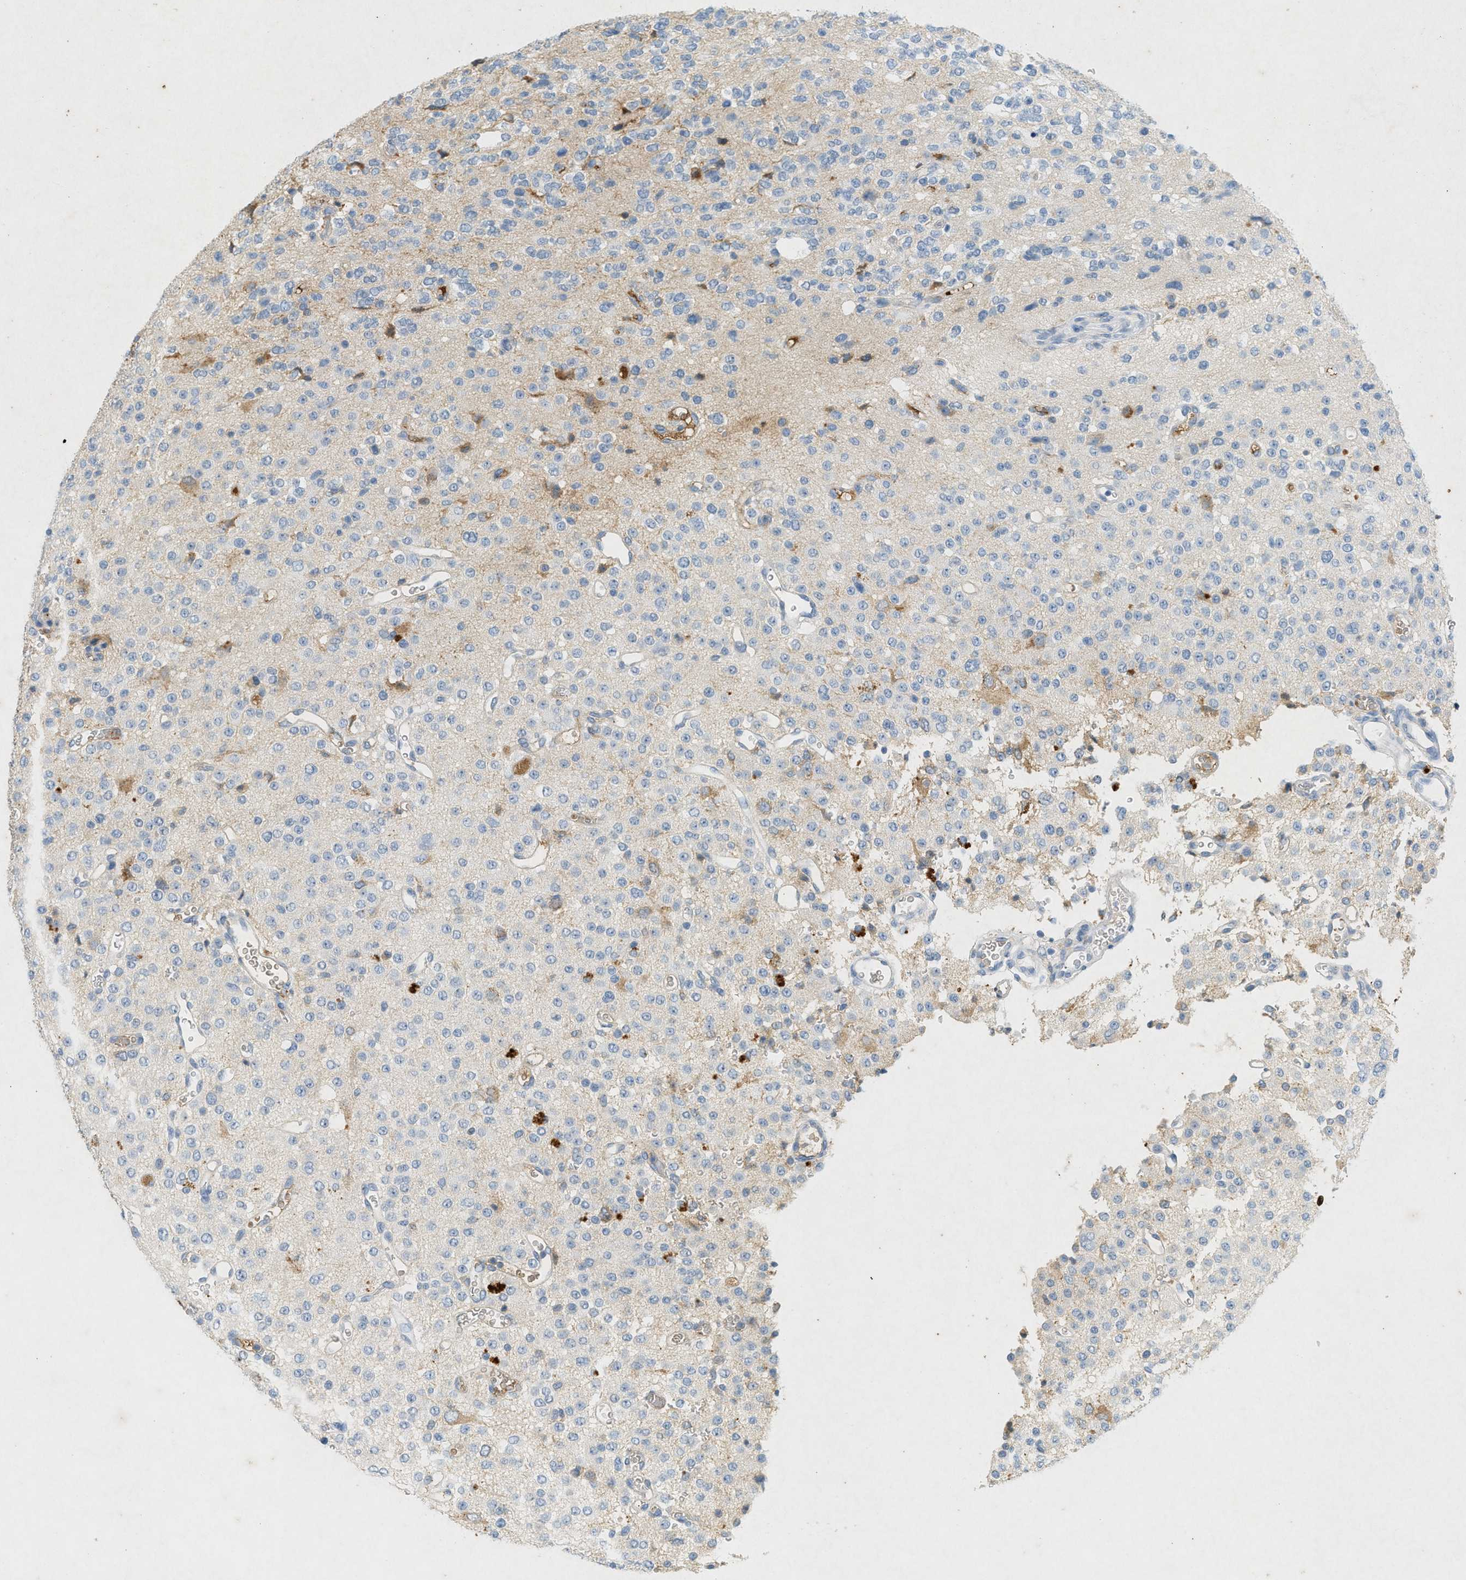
{"staining": {"intensity": "negative", "quantity": "none", "location": "none"}, "tissue": "glioma", "cell_type": "Tumor cells", "image_type": "cancer", "snomed": [{"axis": "morphology", "description": "Glioma, malignant, Low grade"}, {"axis": "topography", "description": "Brain"}], "caption": "Tumor cells are negative for protein expression in human malignant glioma (low-grade).", "gene": "F2", "patient": {"sex": "male", "age": 38}}